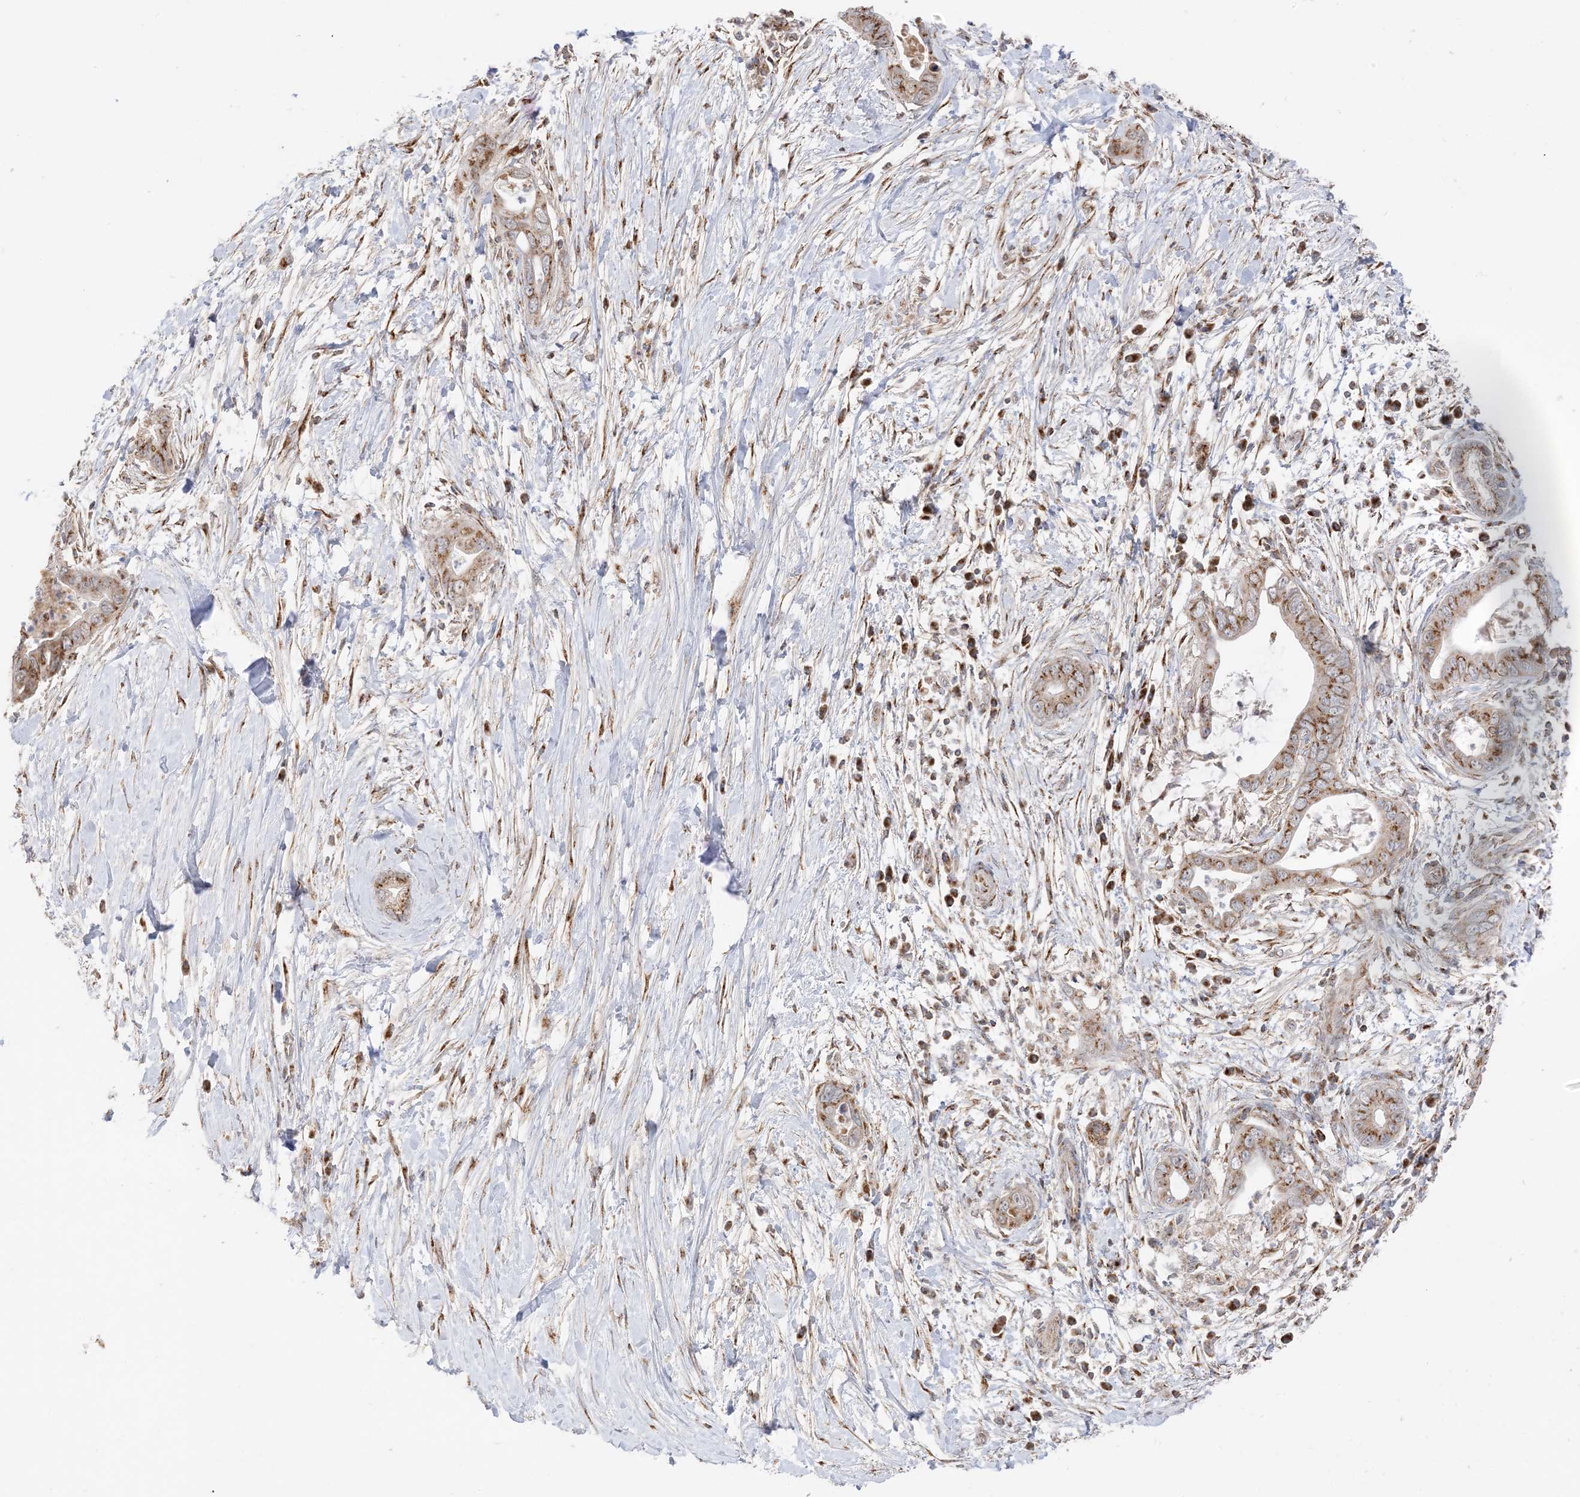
{"staining": {"intensity": "moderate", "quantity": ">75%", "location": "cytoplasmic/membranous"}, "tissue": "pancreatic cancer", "cell_type": "Tumor cells", "image_type": "cancer", "snomed": [{"axis": "morphology", "description": "Adenocarcinoma, NOS"}, {"axis": "topography", "description": "Pancreas"}], "caption": "Protein expression analysis of human adenocarcinoma (pancreatic) reveals moderate cytoplasmic/membranous positivity in approximately >75% of tumor cells.", "gene": "SLC25A12", "patient": {"sex": "male", "age": 75}}